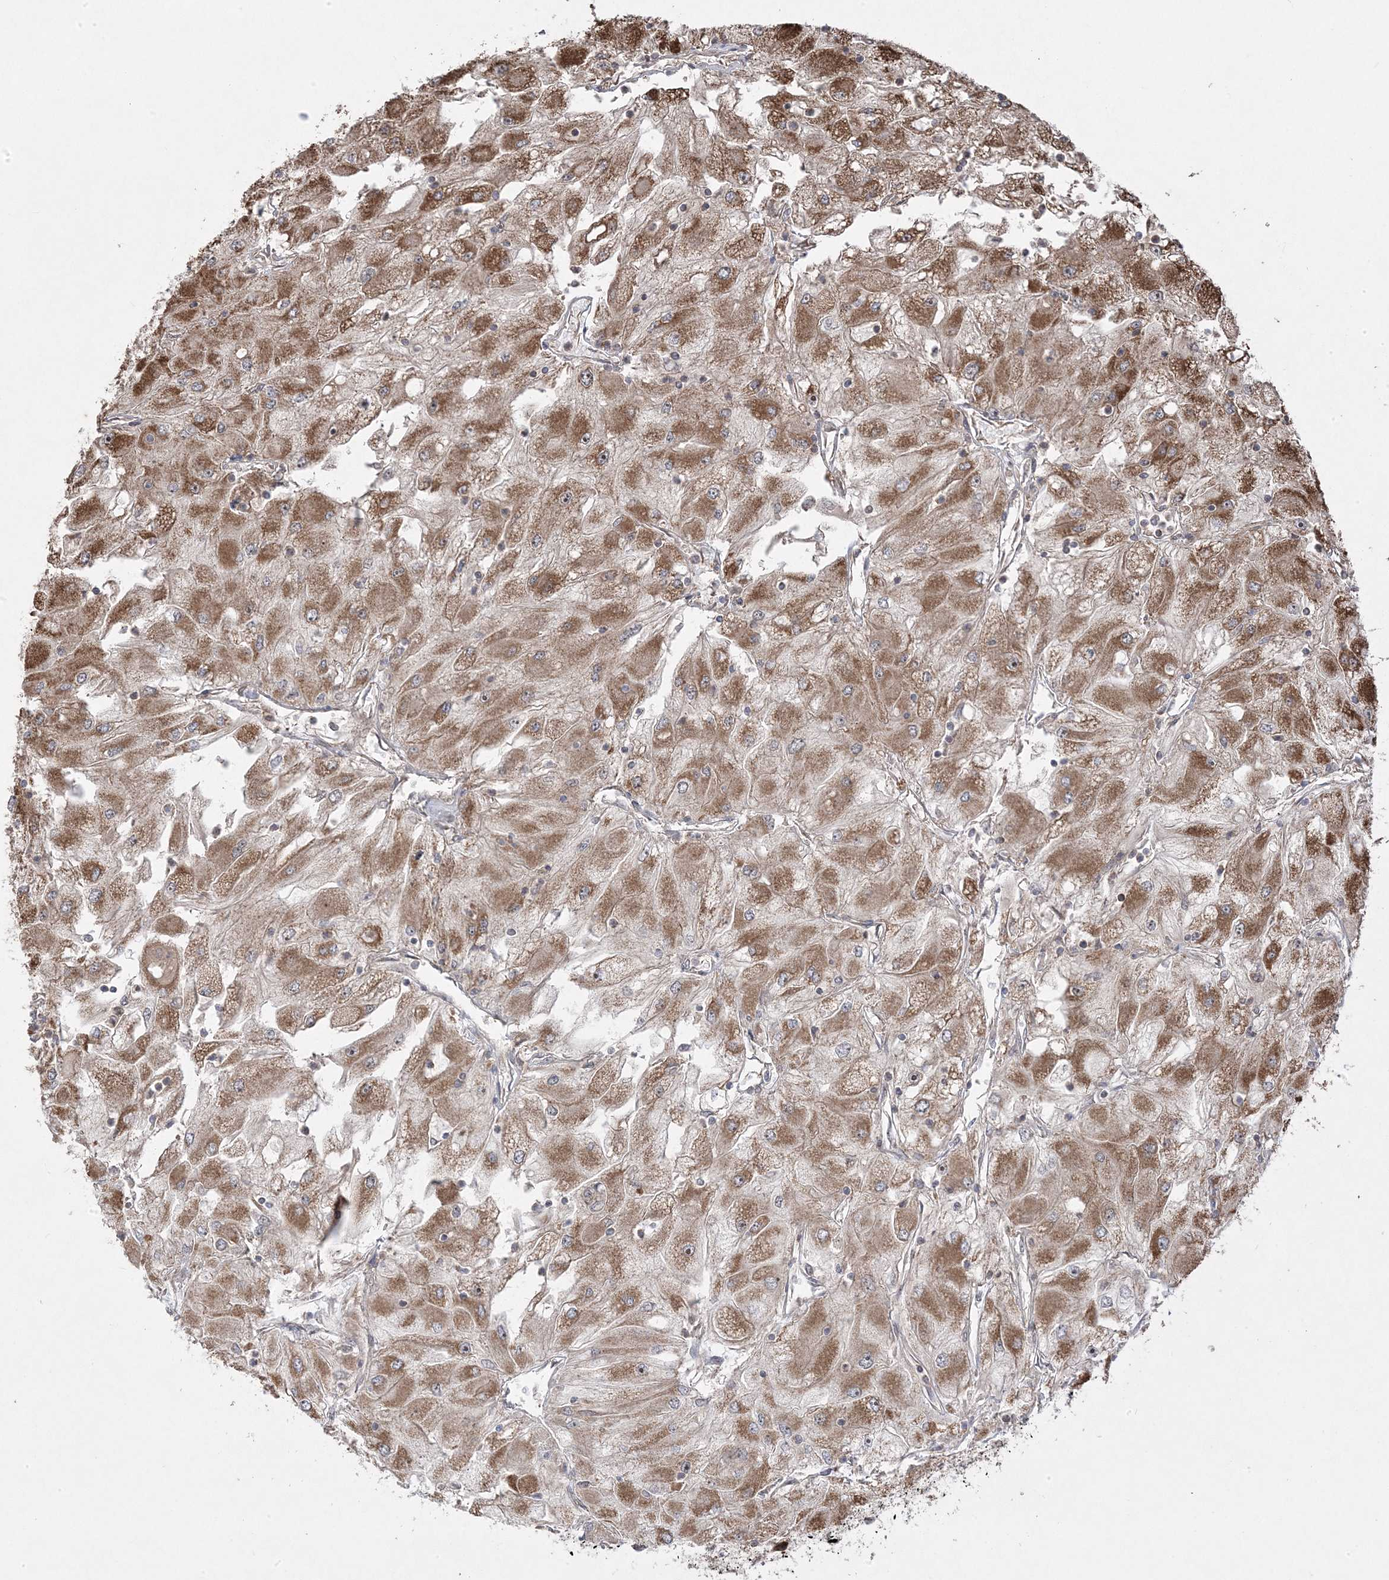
{"staining": {"intensity": "moderate", "quantity": ">75%", "location": "cytoplasmic/membranous"}, "tissue": "renal cancer", "cell_type": "Tumor cells", "image_type": "cancer", "snomed": [{"axis": "morphology", "description": "Adenocarcinoma, NOS"}, {"axis": "topography", "description": "Kidney"}], "caption": "This is an image of IHC staining of renal adenocarcinoma, which shows moderate staining in the cytoplasmic/membranous of tumor cells.", "gene": "CLUAP1", "patient": {"sex": "male", "age": 80}}